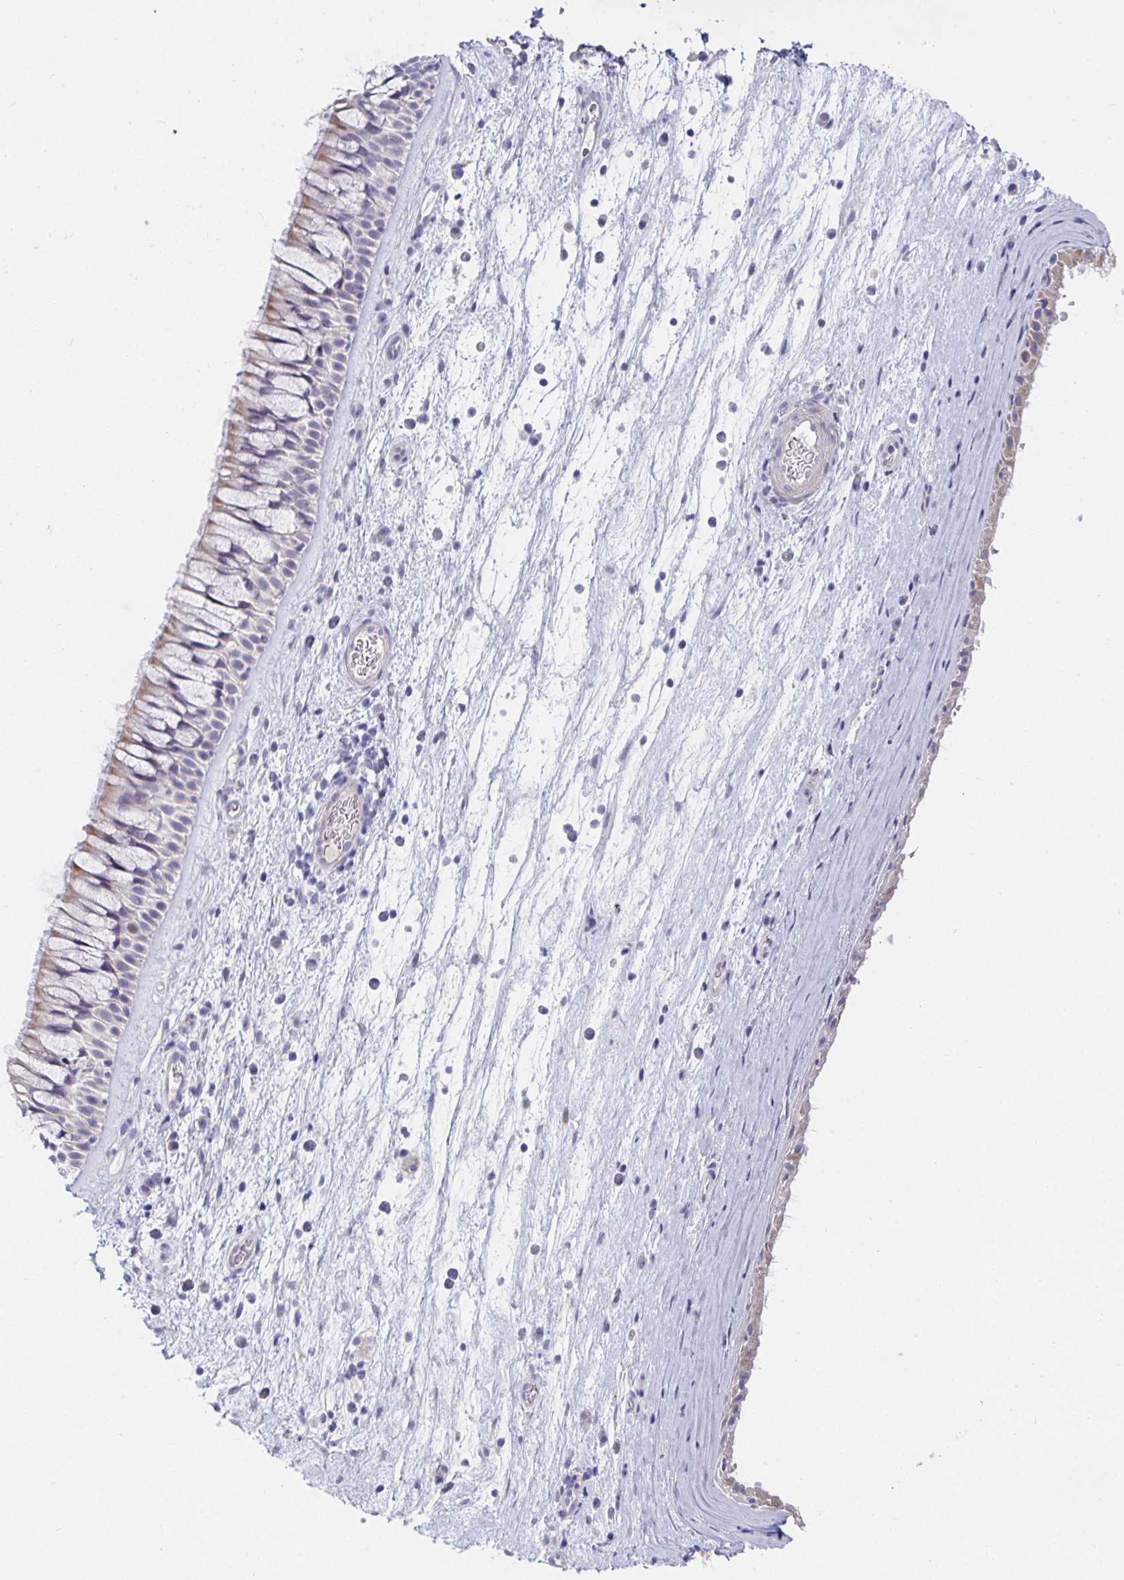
{"staining": {"intensity": "weak", "quantity": "<25%", "location": "cytoplasmic/membranous"}, "tissue": "nasopharynx", "cell_type": "Respiratory epithelial cells", "image_type": "normal", "snomed": [{"axis": "morphology", "description": "Normal tissue, NOS"}, {"axis": "topography", "description": "Nasopharynx"}], "caption": "IHC histopathology image of normal nasopharynx: human nasopharynx stained with DAB (3,3'-diaminobenzidine) demonstrates no significant protein positivity in respiratory epithelial cells. (Stains: DAB immunohistochemistry with hematoxylin counter stain, Microscopy: brightfield microscopy at high magnification).", "gene": "ATP5F1C", "patient": {"sex": "male", "age": 74}}